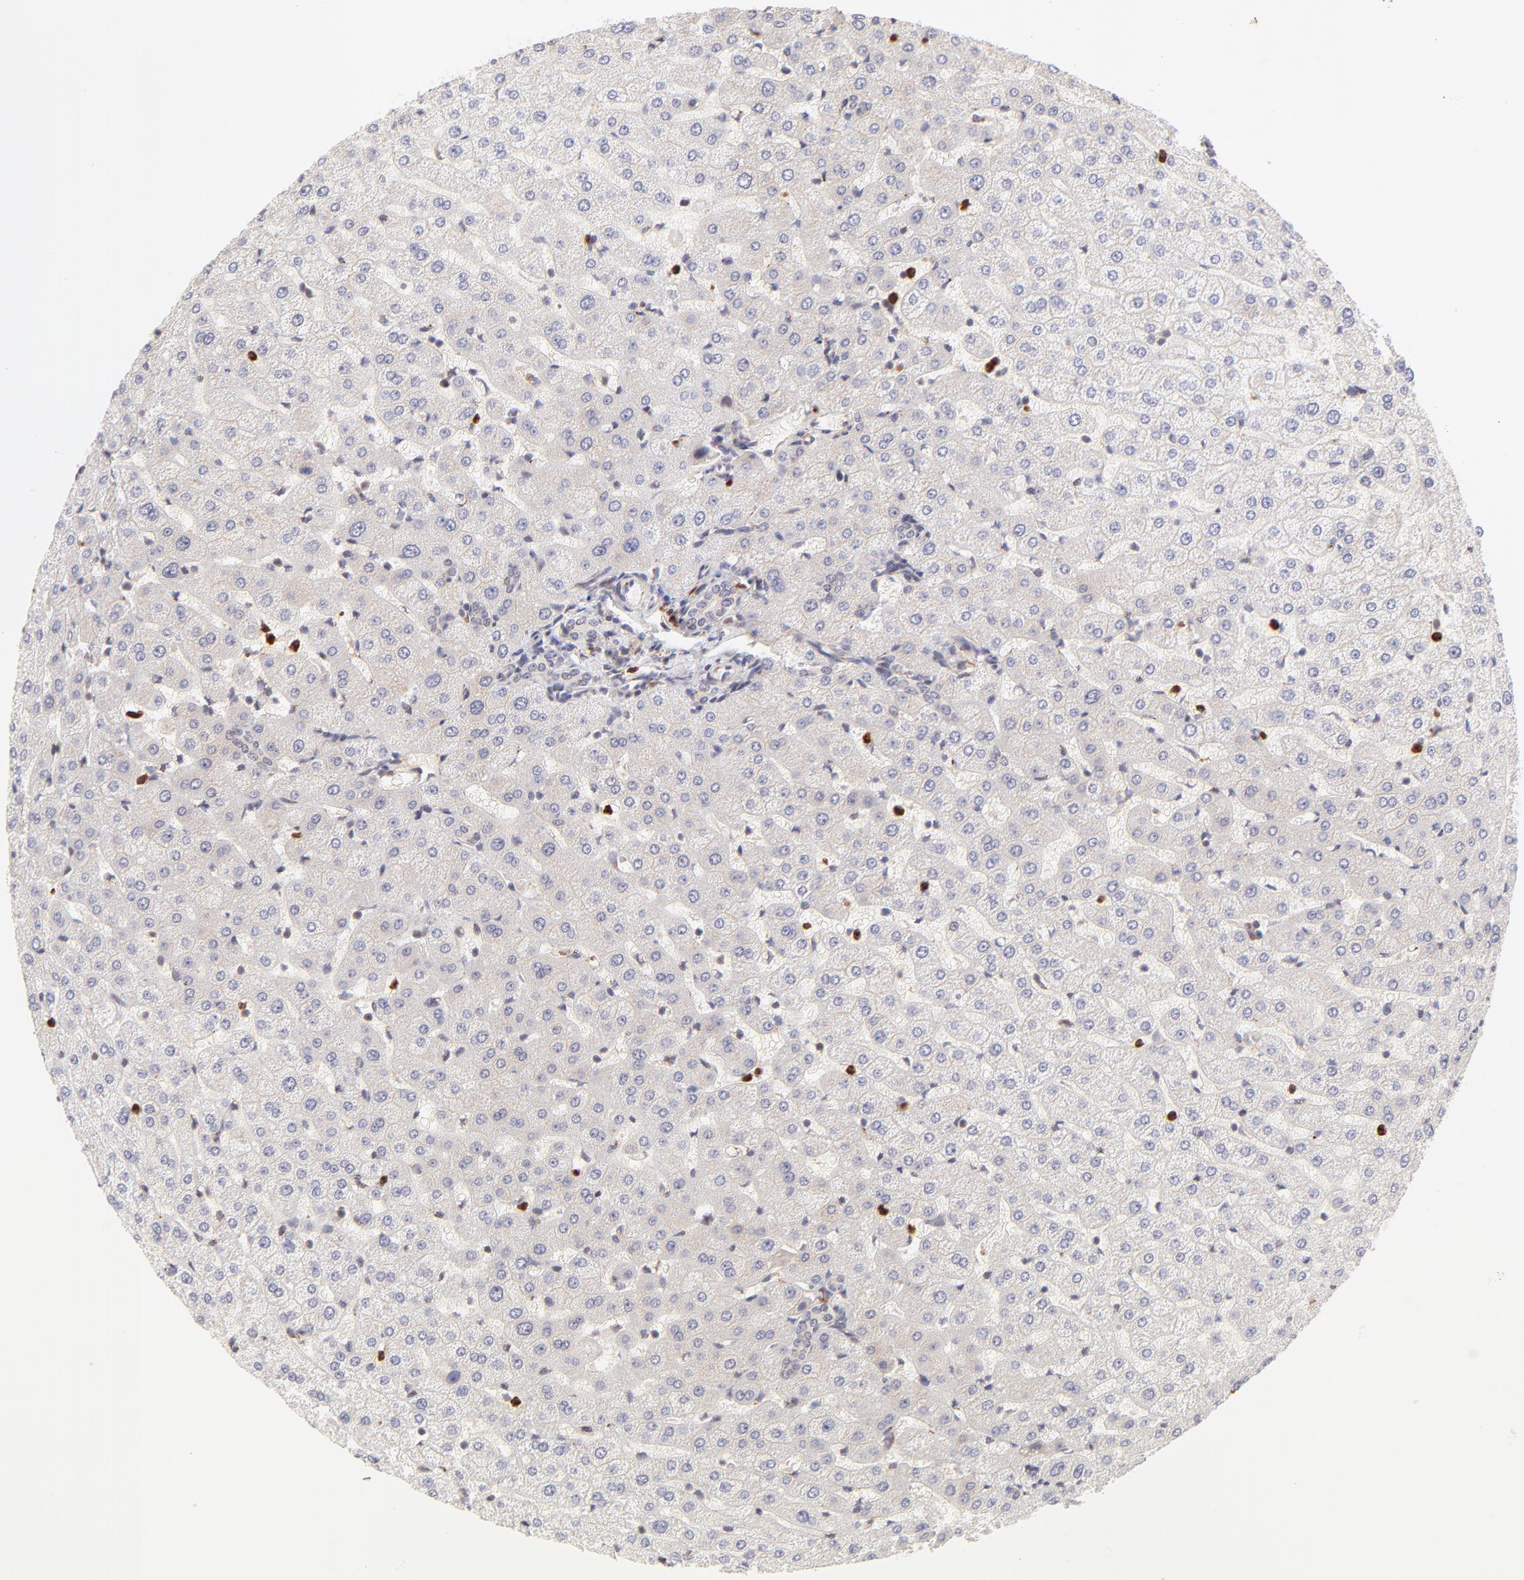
{"staining": {"intensity": "negative", "quantity": "none", "location": "none"}, "tissue": "liver", "cell_type": "Cholangiocytes", "image_type": "normal", "snomed": [{"axis": "morphology", "description": "Normal tissue, NOS"}, {"axis": "morphology", "description": "Fibrosis, NOS"}, {"axis": "topography", "description": "Liver"}], "caption": "Immunohistochemical staining of normal liver shows no significant positivity in cholangiocytes.", "gene": "MED12", "patient": {"sex": "female", "age": 29}}